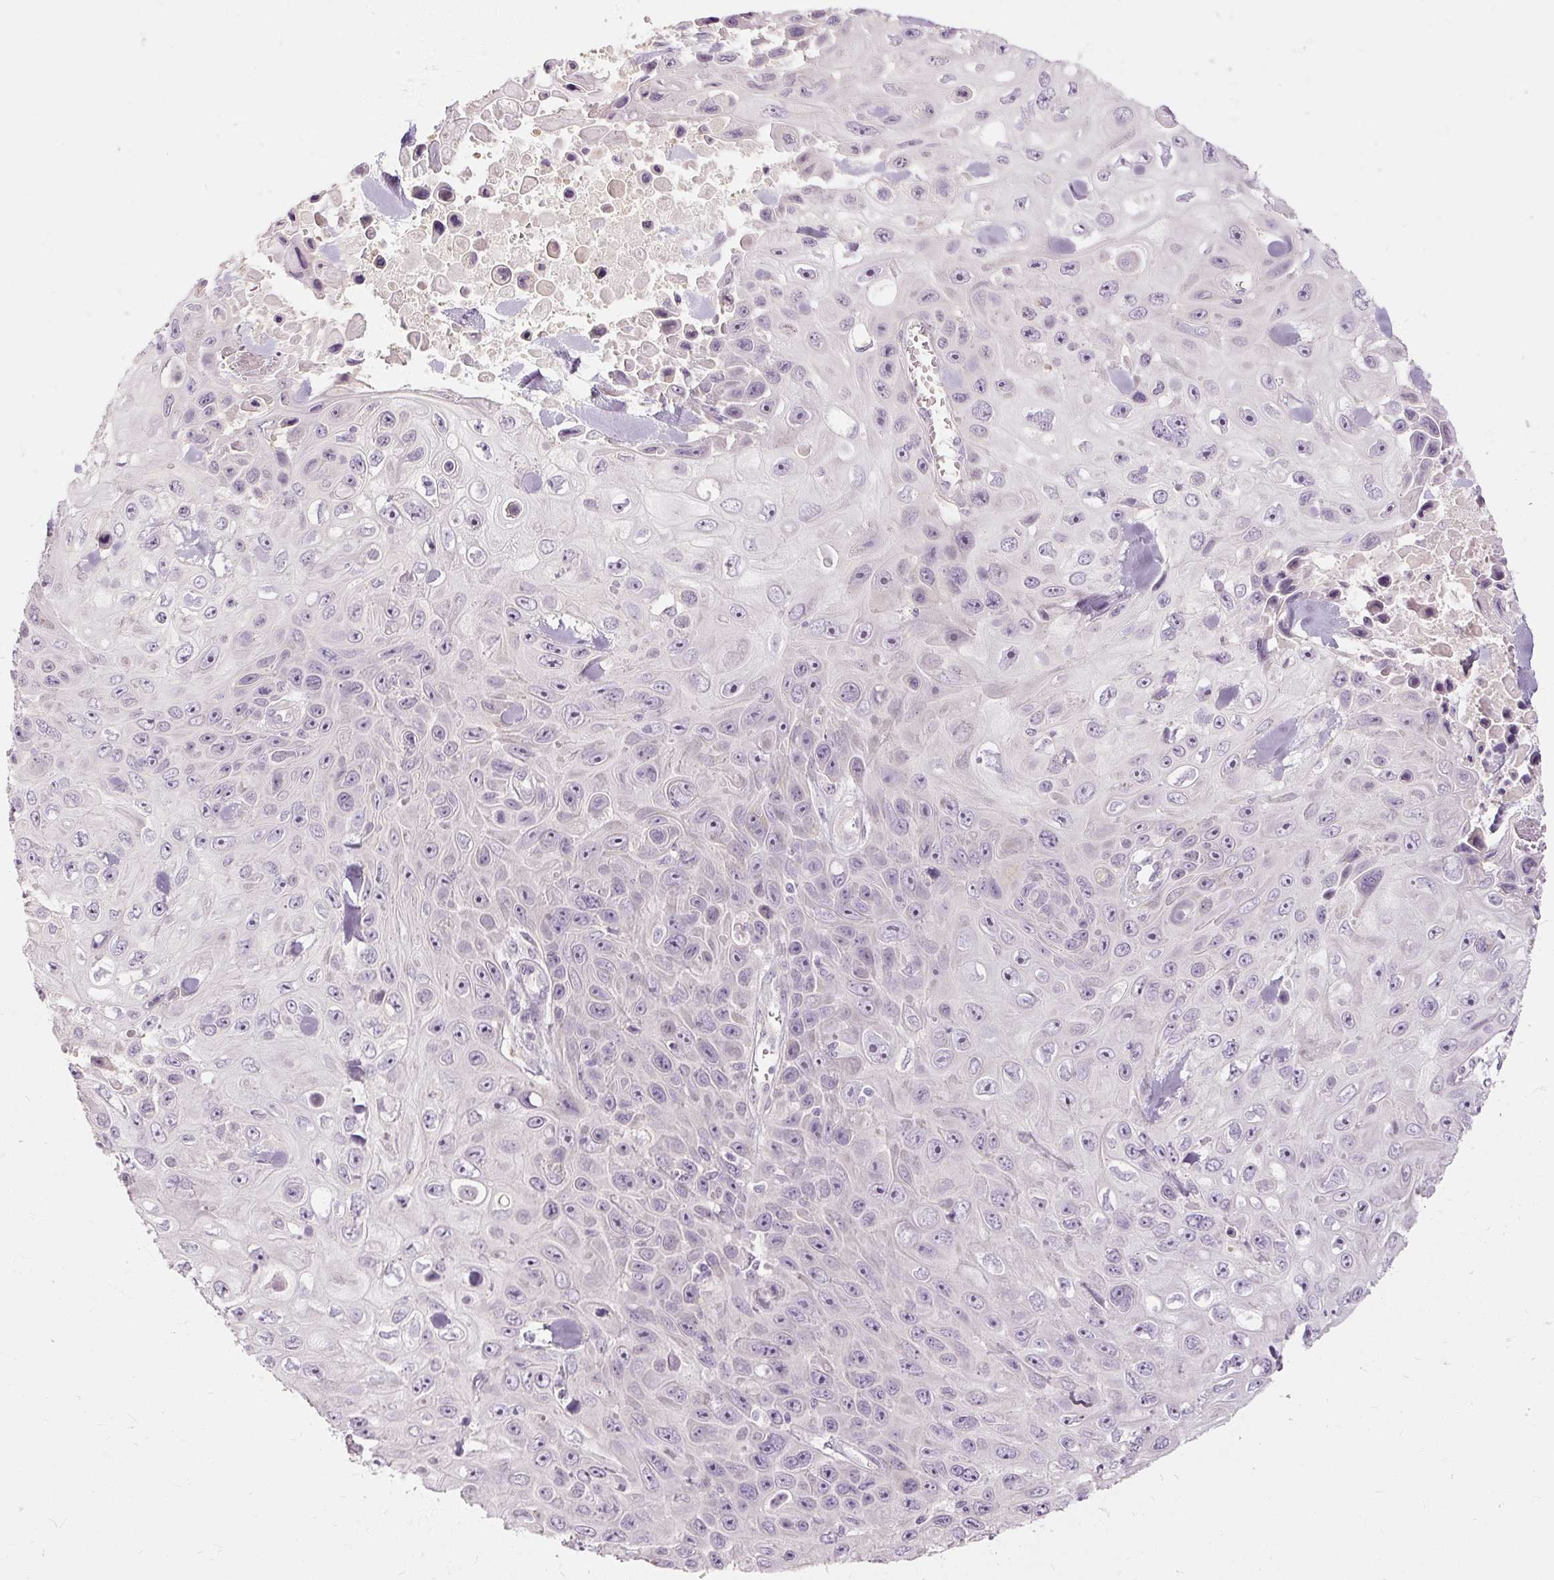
{"staining": {"intensity": "negative", "quantity": "none", "location": "none"}, "tissue": "skin cancer", "cell_type": "Tumor cells", "image_type": "cancer", "snomed": [{"axis": "morphology", "description": "Squamous cell carcinoma, NOS"}, {"axis": "topography", "description": "Skin"}], "caption": "This is an immunohistochemistry histopathology image of squamous cell carcinoma (skin). There is no positivity in tumor cells.", "gene": "CAPN3", "patient": {"sex": "male", "age": 82}}